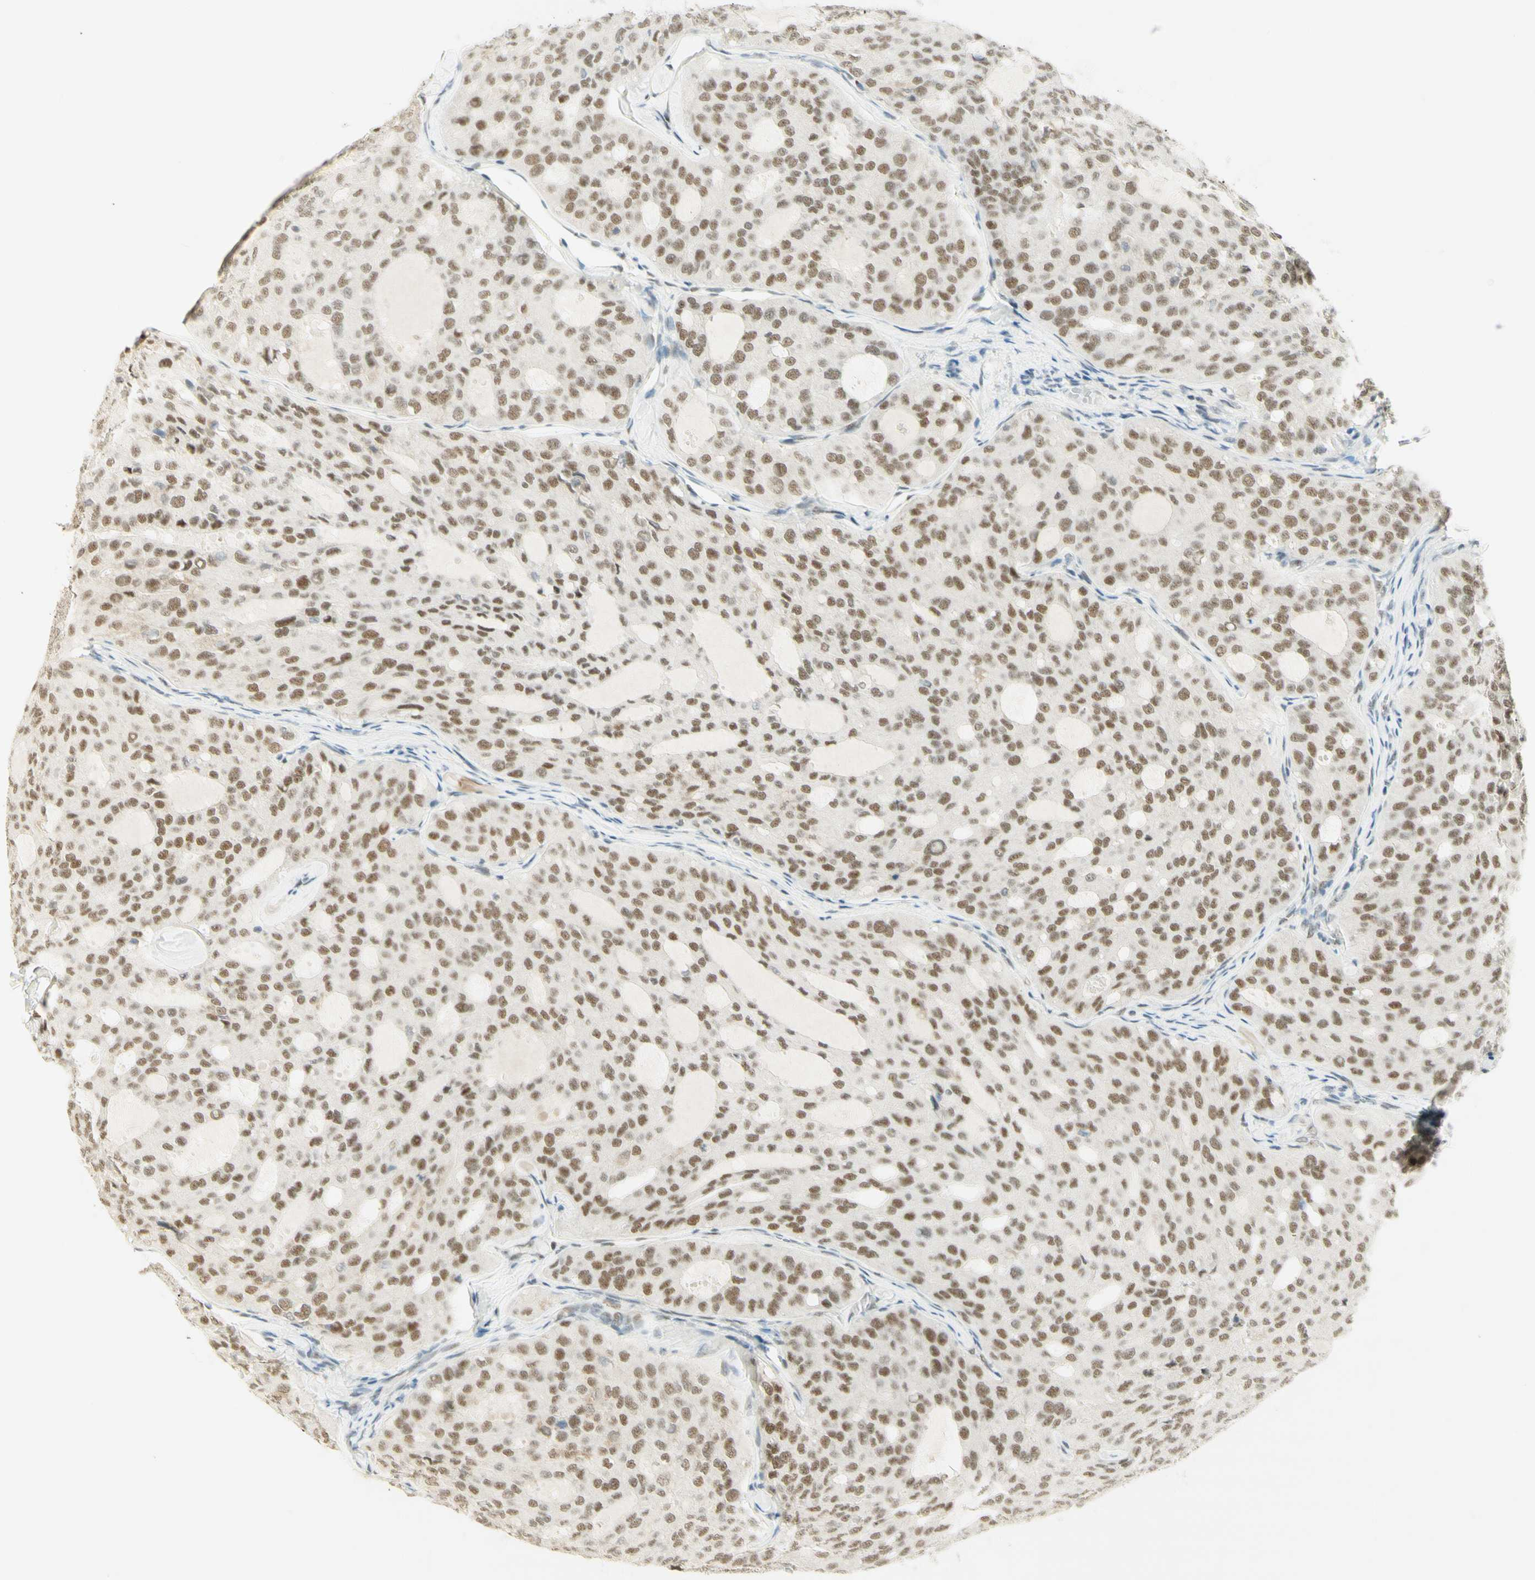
{"staining": {"intensity": "moderate", "quantity": ">75%", "location": "nuclear"}, "tissue": "thyroid cancer", "cell_type": "Tumor cells", "image_type": "cancer", "snomed": [{"axis": "morphology", "description": "Follicular adenoma carcinoma, NOS"}, {"axis": "topography", "description": "Thyroid gland"}], "caption": "Human thyroid cancer (follicular adenoma carcinoma) stained with a brown dye displays moderate nuclear positive expression in about >75% of tumor cells.", "gene": "PMS2", "patient": {"sex": "male", "age": 75}}